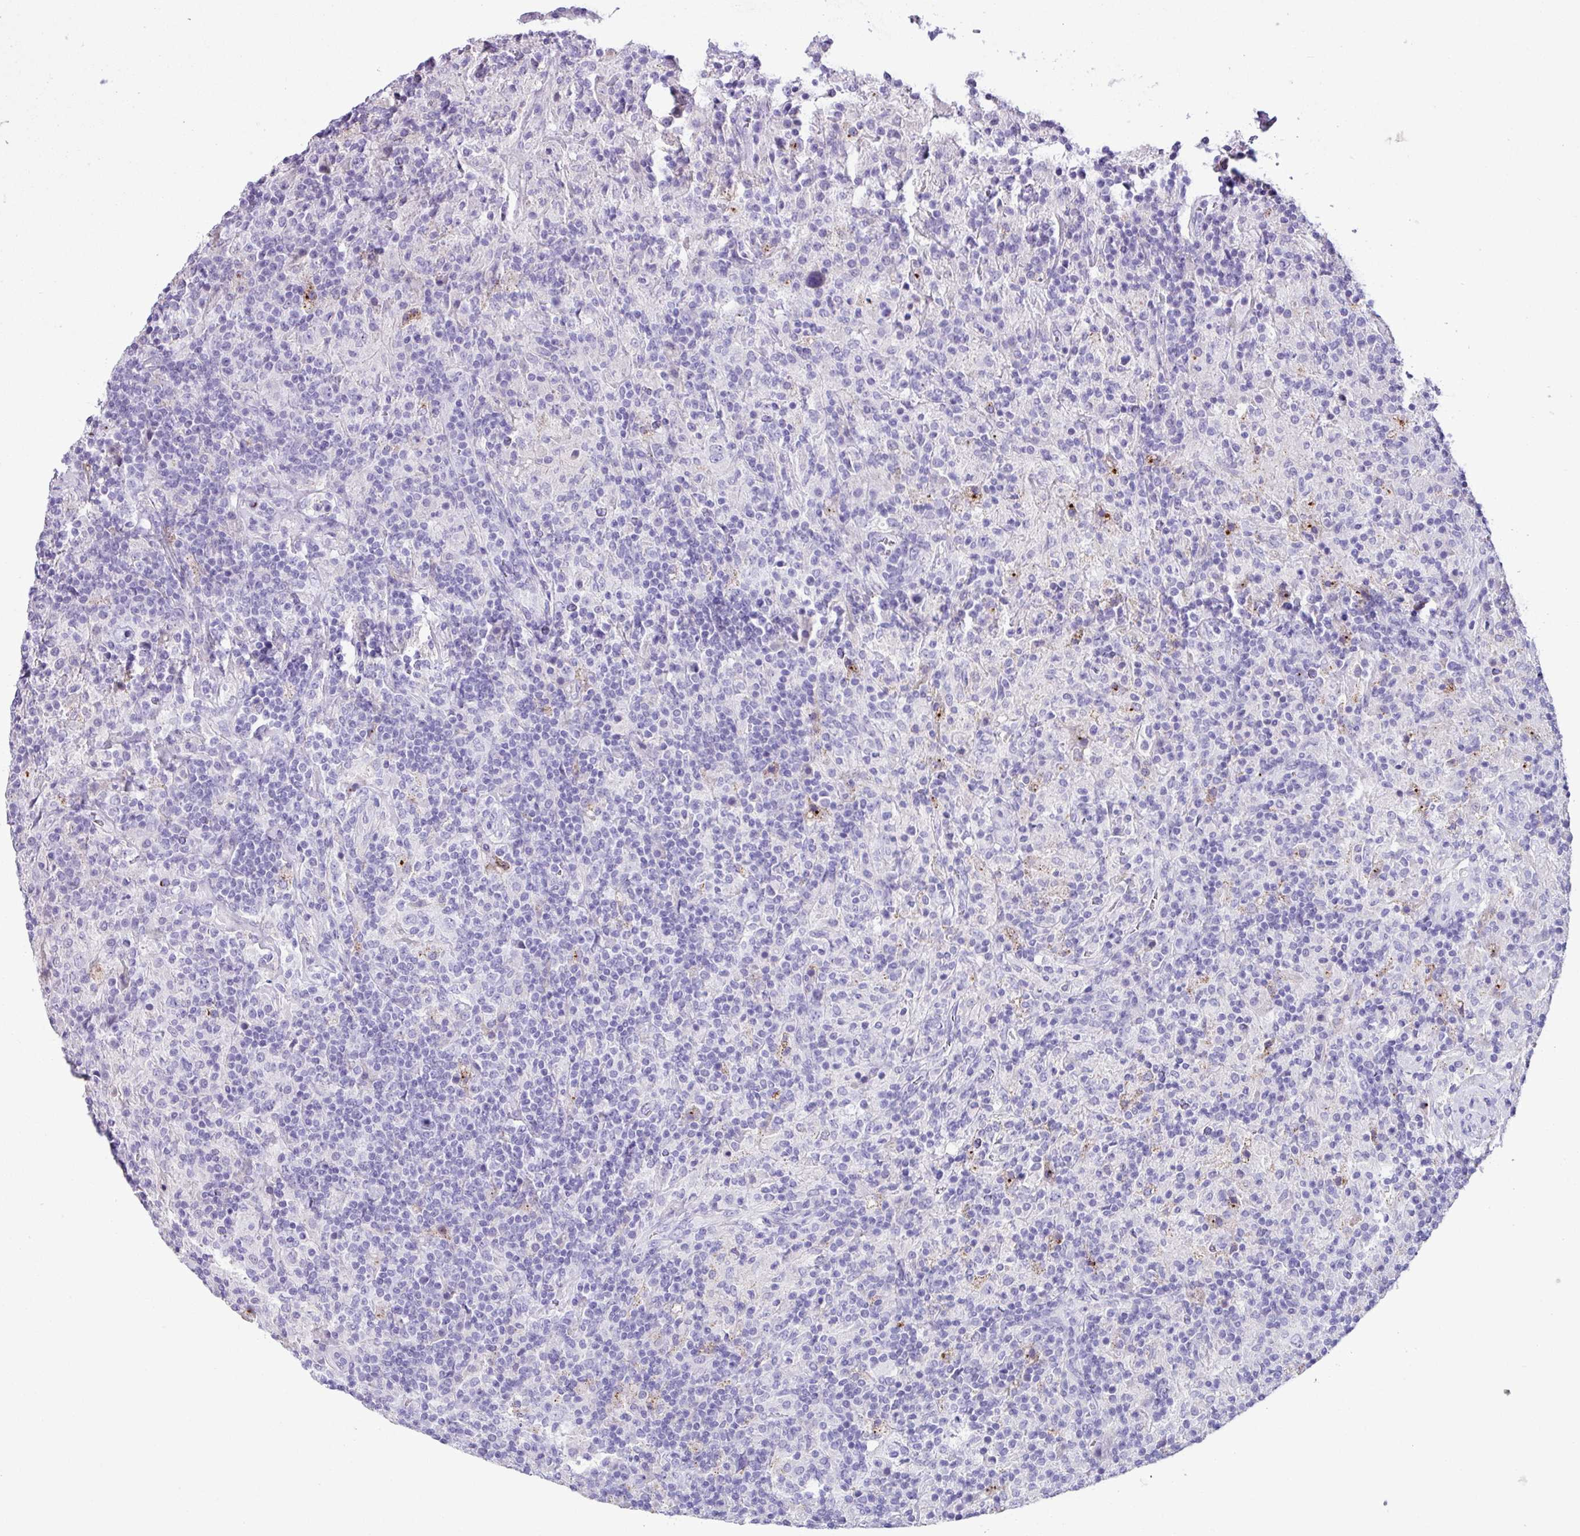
{"staining": {"intensity": "negative", "quantity": "none", "location": "none"}, "tissue": "lymphoma", "cell_type": "Tumor cells", "image_type": "cancer", "snomed": [{"axis": "morphology", "description": "Hodgkin's disease, NOS"}, {"axis": "topography", "description": "Lymph node"}], "caption": "This is a micrograph of immunohistochemistry (IHC) staining of Hodgkin's disease, which shows no staining in tumor cells.", "gene": "CYSTM1", "patient": {"sex": "male", "age": 70}}